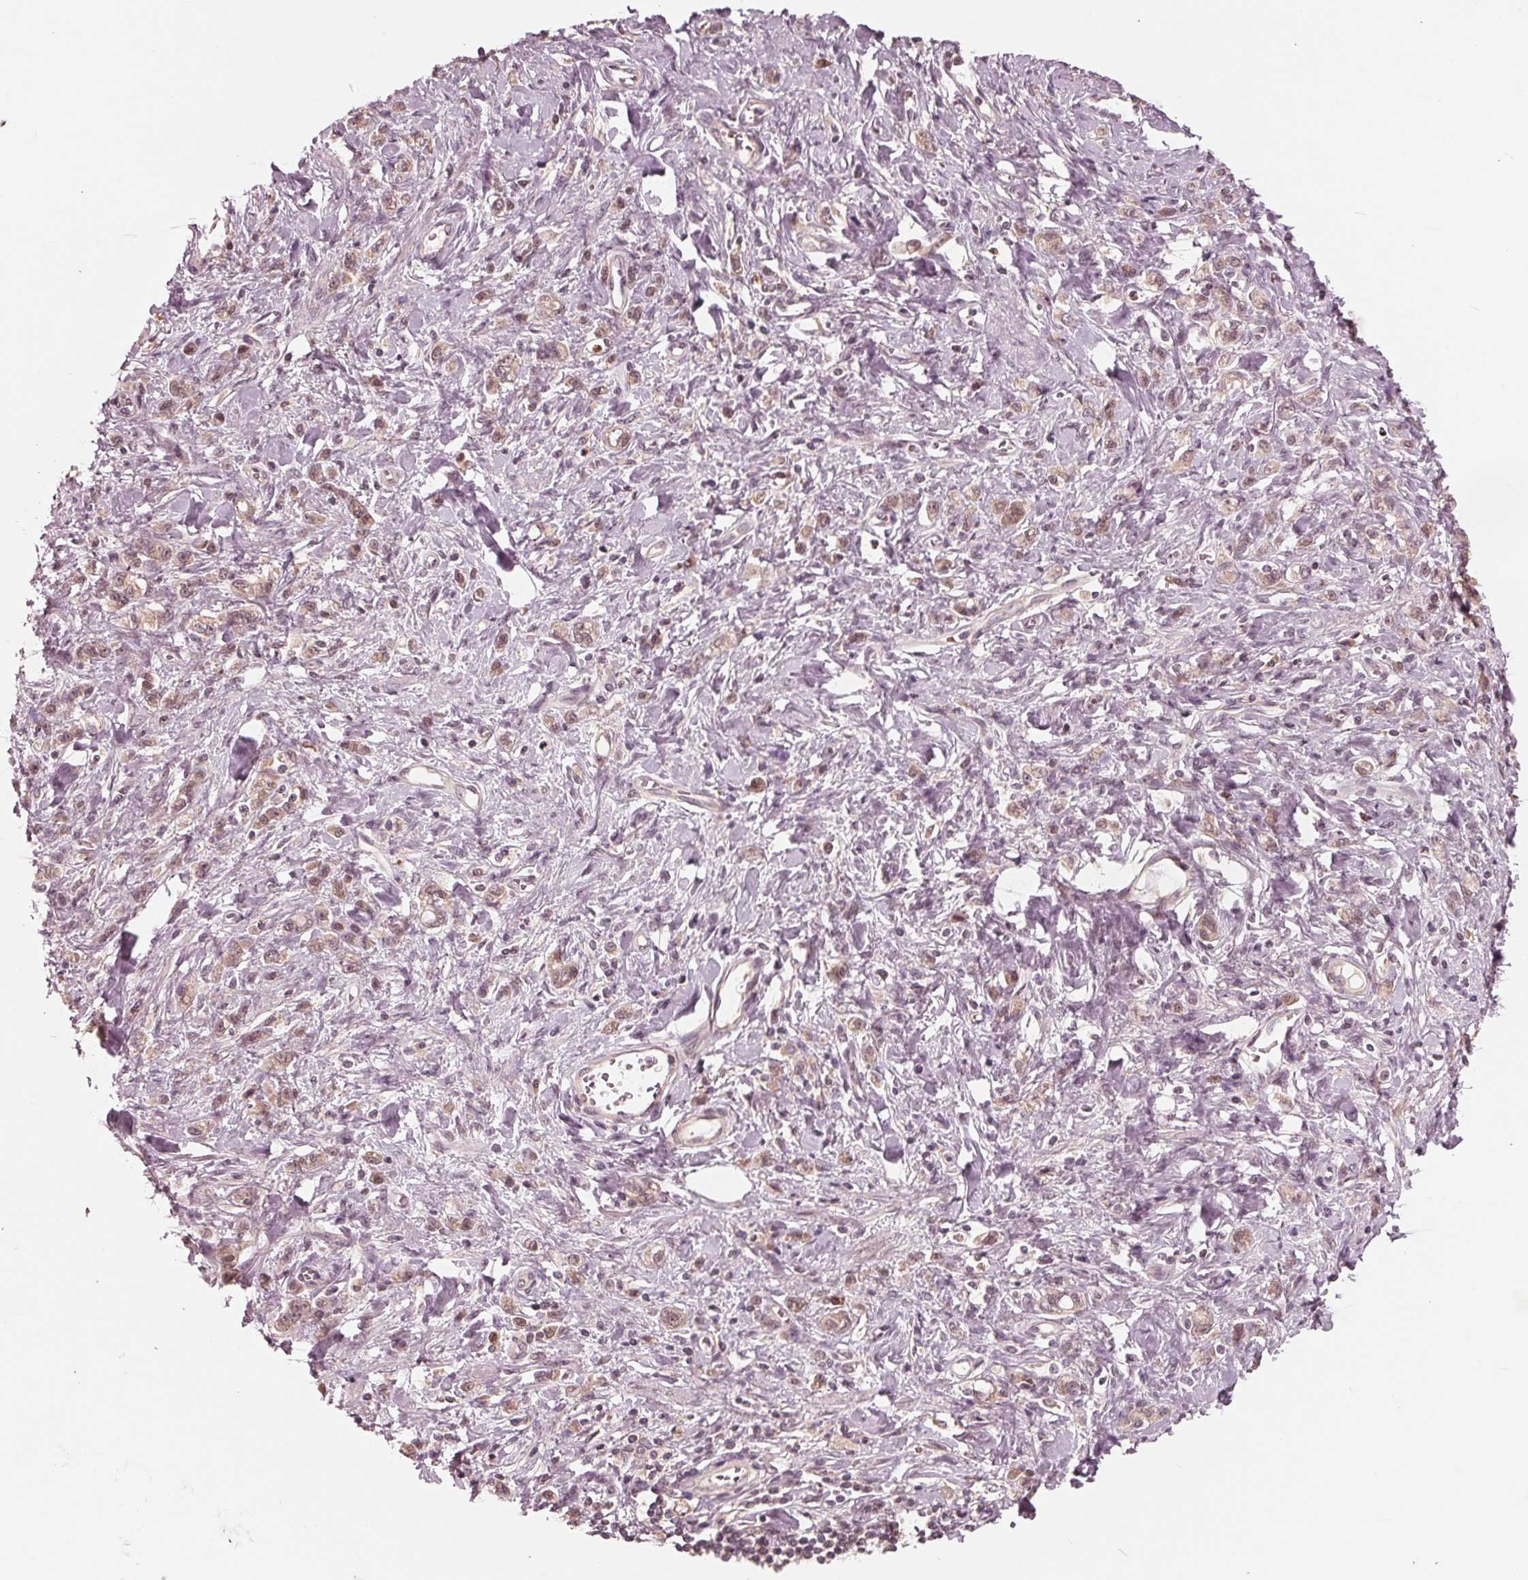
{"staining": {"intensity": "weak", "quantity": ">75%", "location": "cytoplasmic/membranous"}, "tissue": "stomach cancer", "cell_type": "Tumor cells", "image_type": "cancer", "snomed": [{"axis": "morphology", "description": "Adenocarcinoma, NOS"}, {"axis": "topography", "description": "Stomach"}], "caption": "Tumor cells display weak cytoplasmic/membranous positivity in about >75% of cells in stomach cancer (adenocarcinoma).", "gene": "UBALD1", "patient": {"sex": "male", "age": 77}}